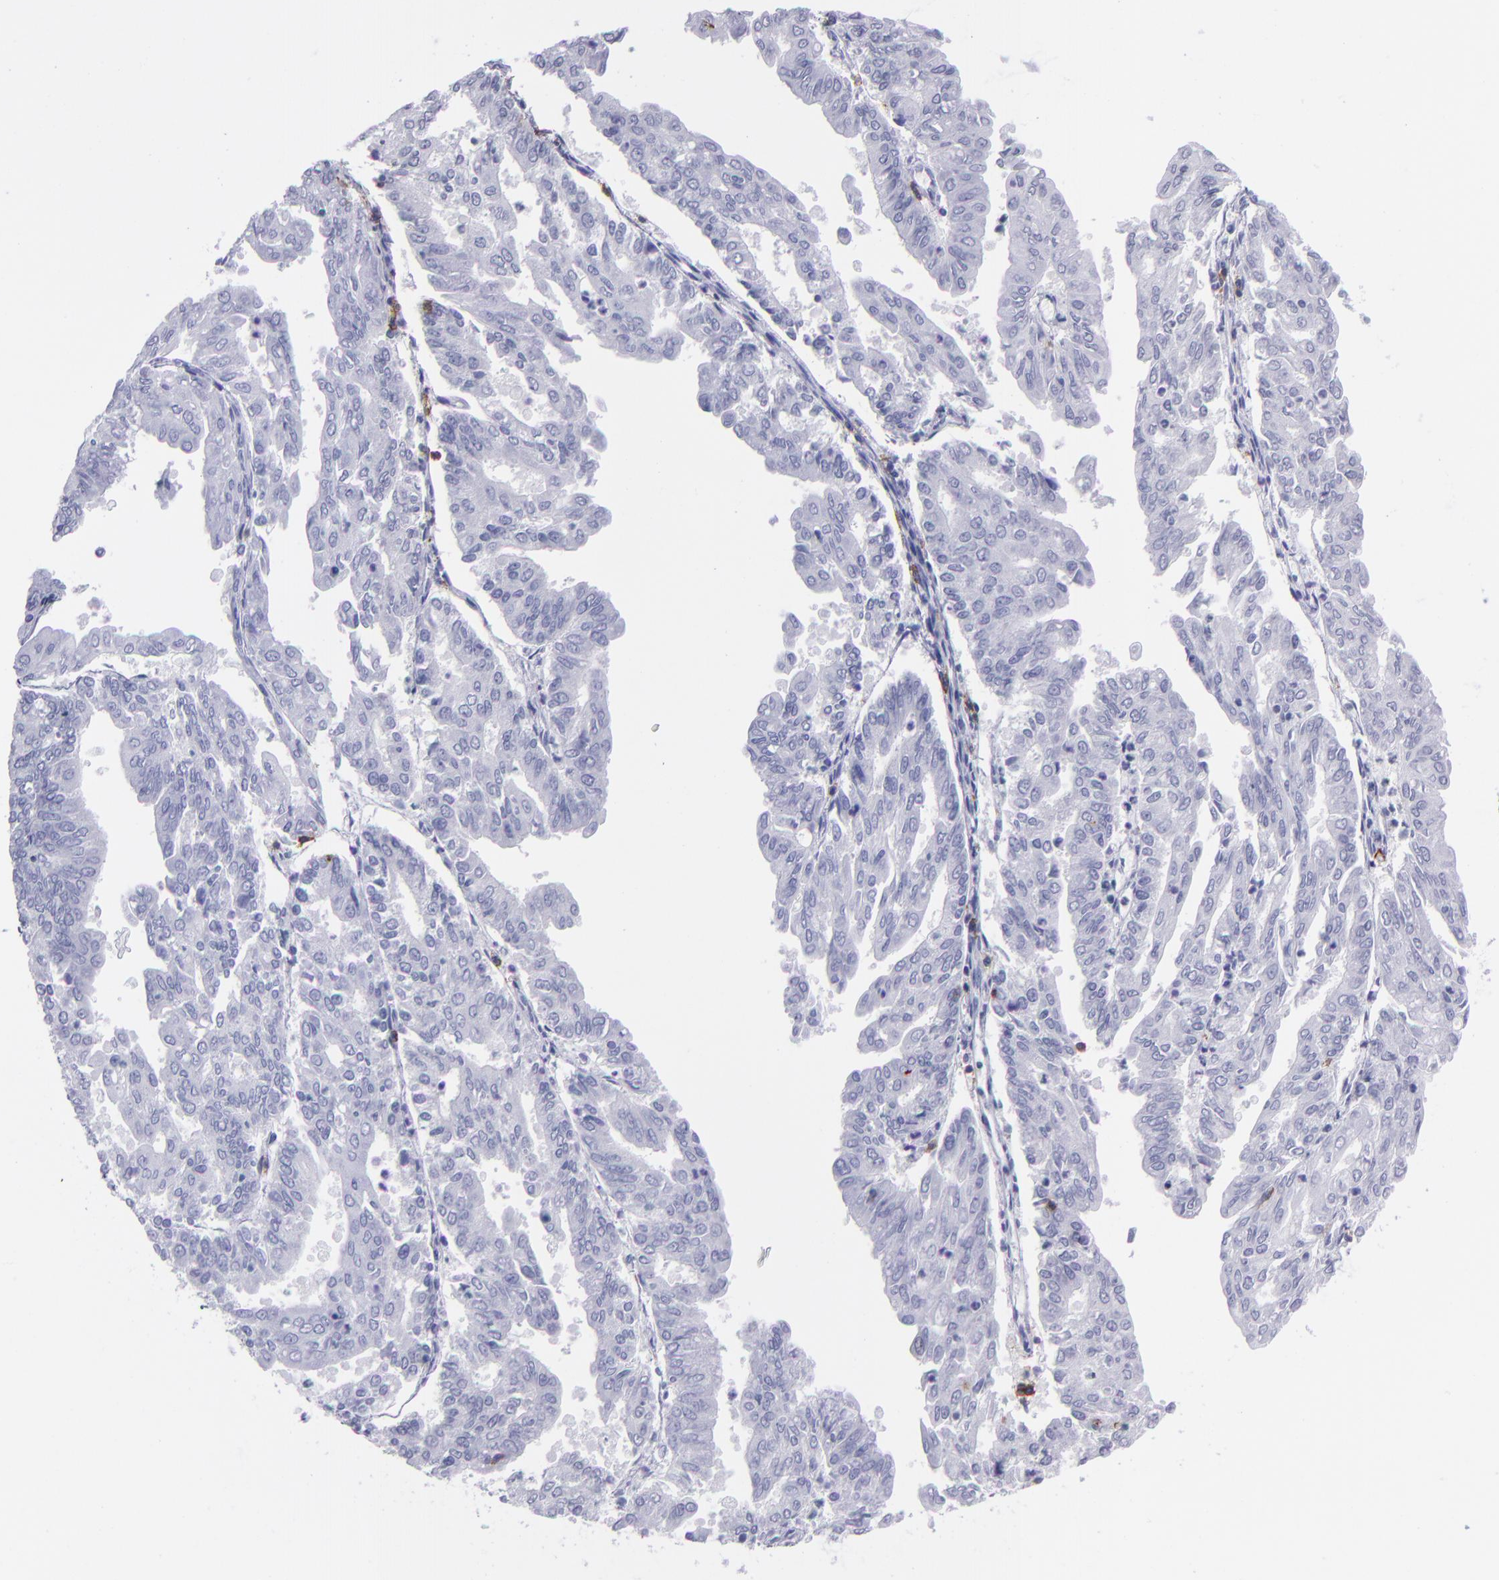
{"staining": {"intensity": "negative", "quantity": "none", "location": "none"}, "tissue": "endometrial cancer", "cell_type": "Tumor cells", "image_type": "cancer", "snomed": [{"axis": "morphology", "description": "Adenocarcinoma, NOS"}, {"axis": "topography", "description": "Endometrium"}], "caption": "Immunohistochemistry (IHC) photomicrograph of neoplastic tissue: human adenocarcinoma (endometrial) stained with DAB displays no significant protein positivity in tumor cells. The staining is performed using DAB brown chromogen with nuclei counter-stained in using hematoxylin.", "gene": "CD6", "patient": {"sex": "female", "age": 79}}